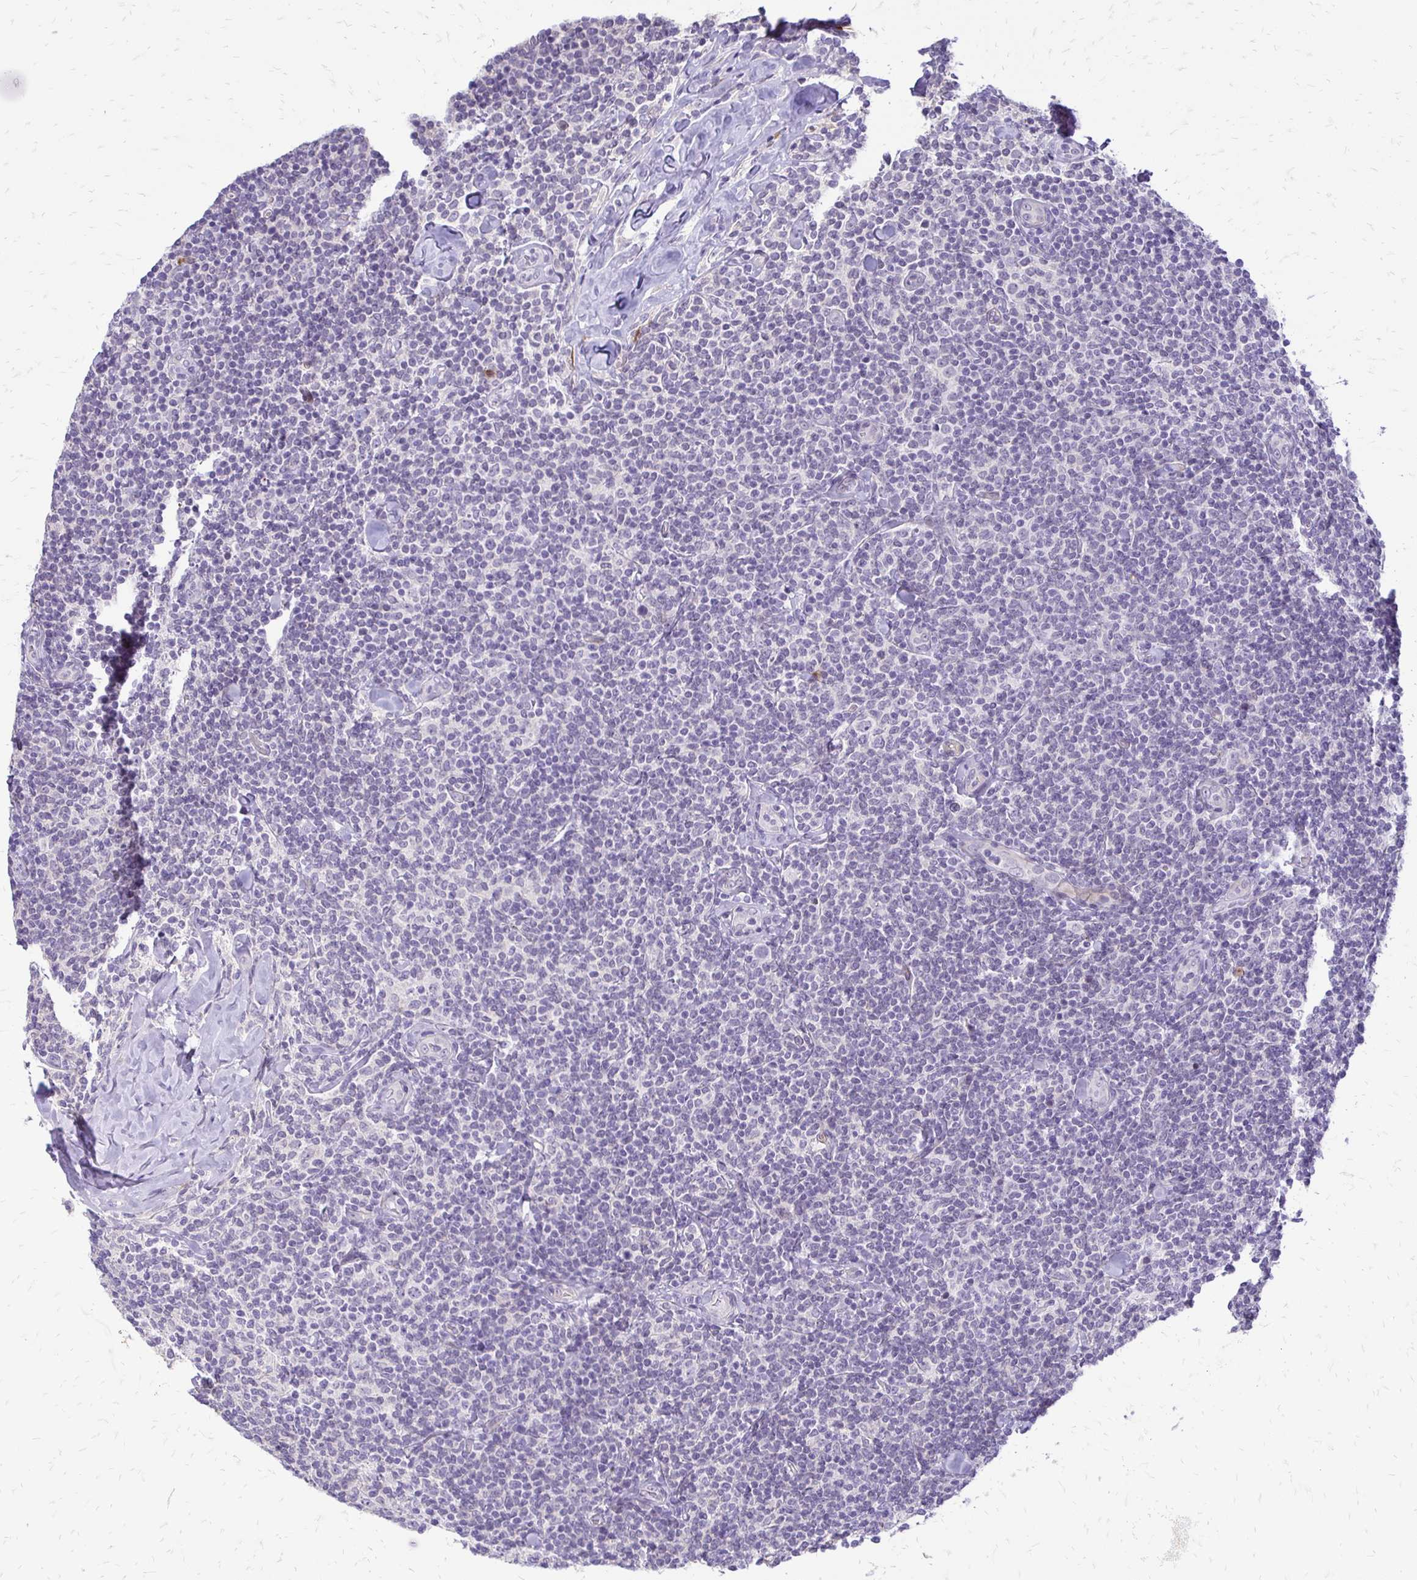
{"staining": {"intensity": "negative", "quantity": "none", "location": "none"}, "tissue": "lymphoma", "cell_type": "Tumor cells", "image_type": "cancer", "snomed": [{"axis": "morphology", "description": "Malignant lymphoma, non-Hodgkin's type, Low grade"}, {"axis": "topography", "description": "Lymph node"}], "caption": "Tumor cells are negative for protein expression in human malignant lymphoma, non-Hodgkin's type (low-grade).", "gene": "EPYC", "patient": {"sex": "female", "age": 56}}